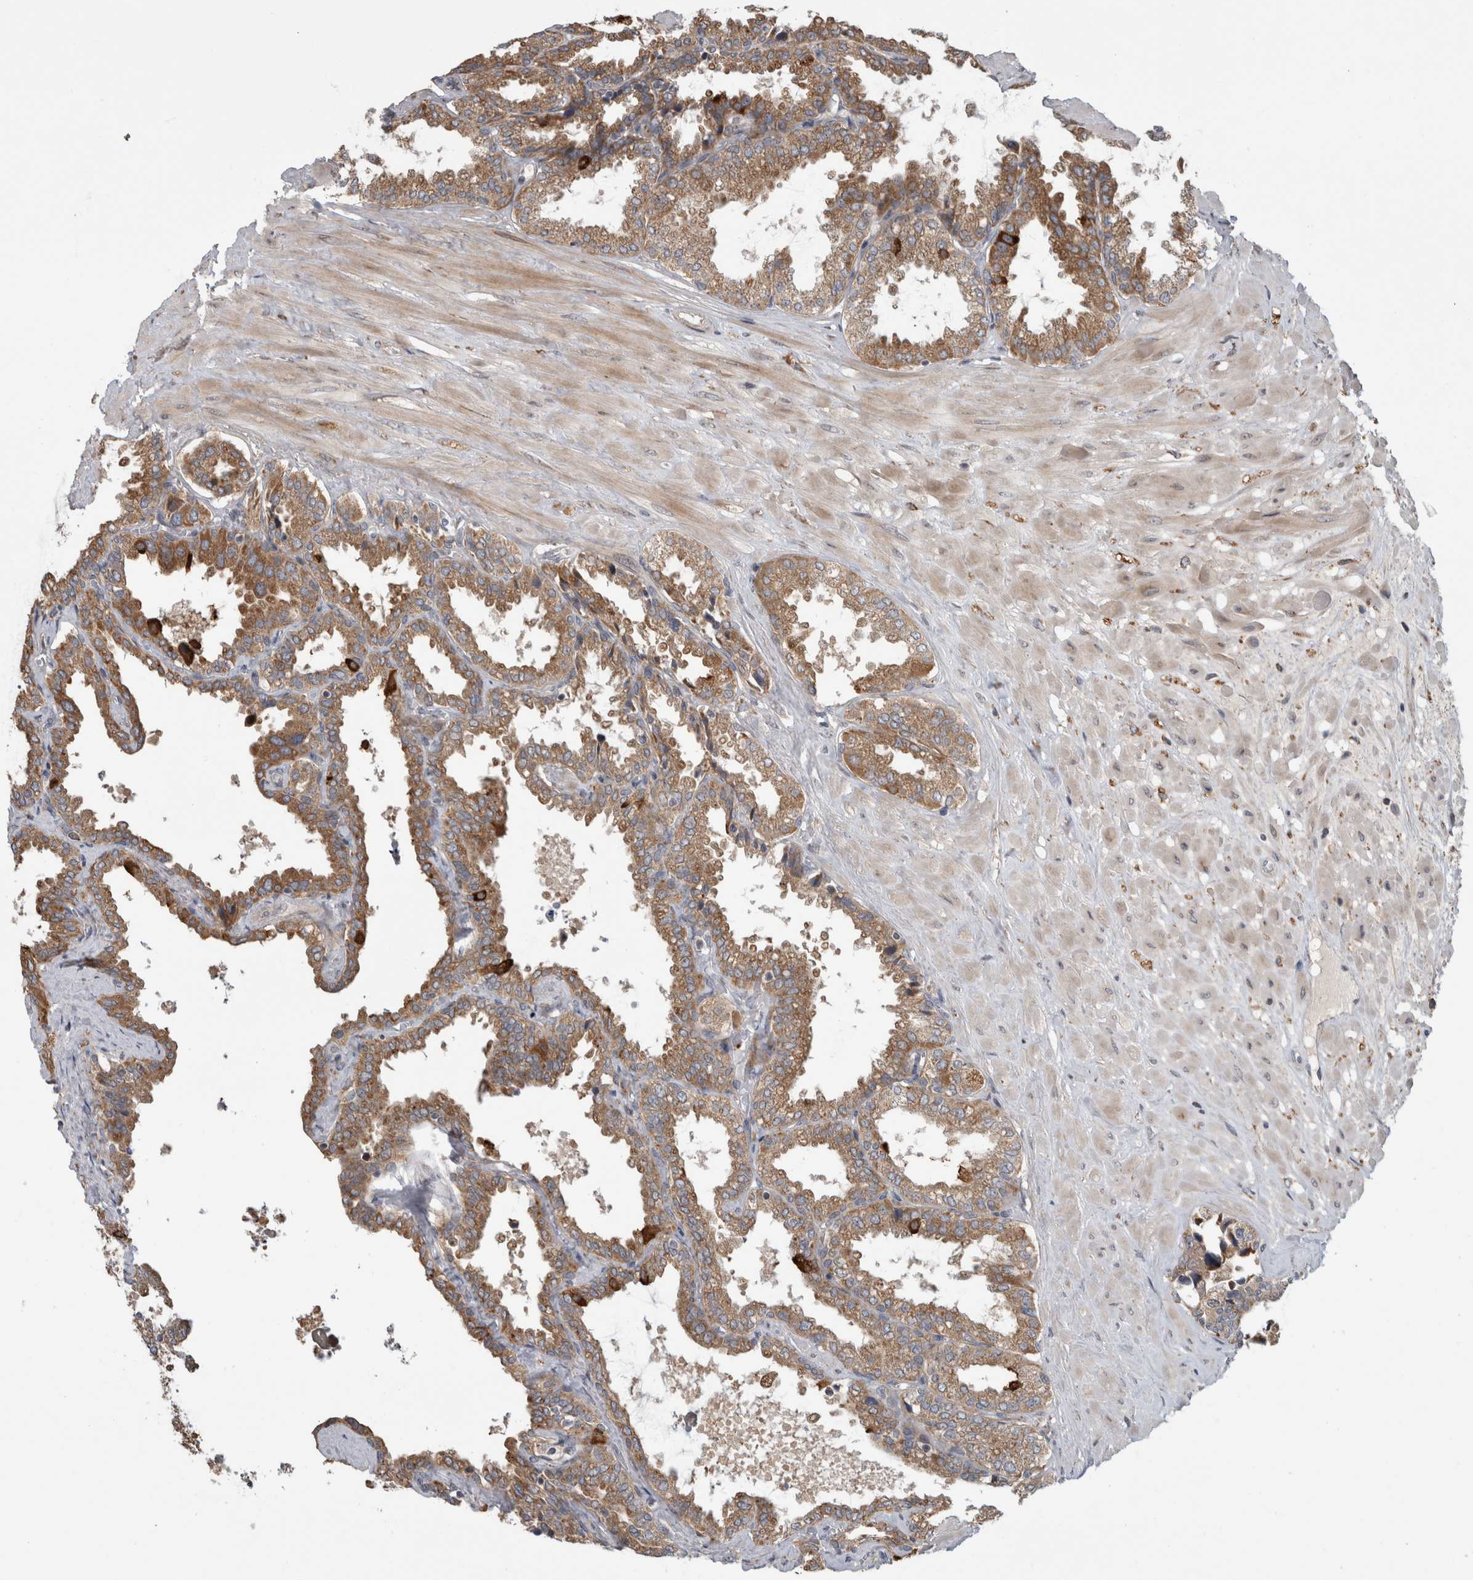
{"staining": {"intensity": "moderate", "quantity": ">75%", "location": "cytoplasmic/membranous"}, "tissue": "seminal vesicle", "cell_type": "Glandular cells", "image_type": "normal", "snomed": [{"axis": "morphology", "description": "Normal tissue, NOS"}, {"axis": "topography", "description": "Seminal veicle"}], "caption": "Moderate cytoplasmic/membranous expression for a protein is appreciated in approximately >75% of glandular cells of benign seminal vesicle using IHC.", "gene": "ADGRL3", "patient": {"sex": "male", "age": 46}}